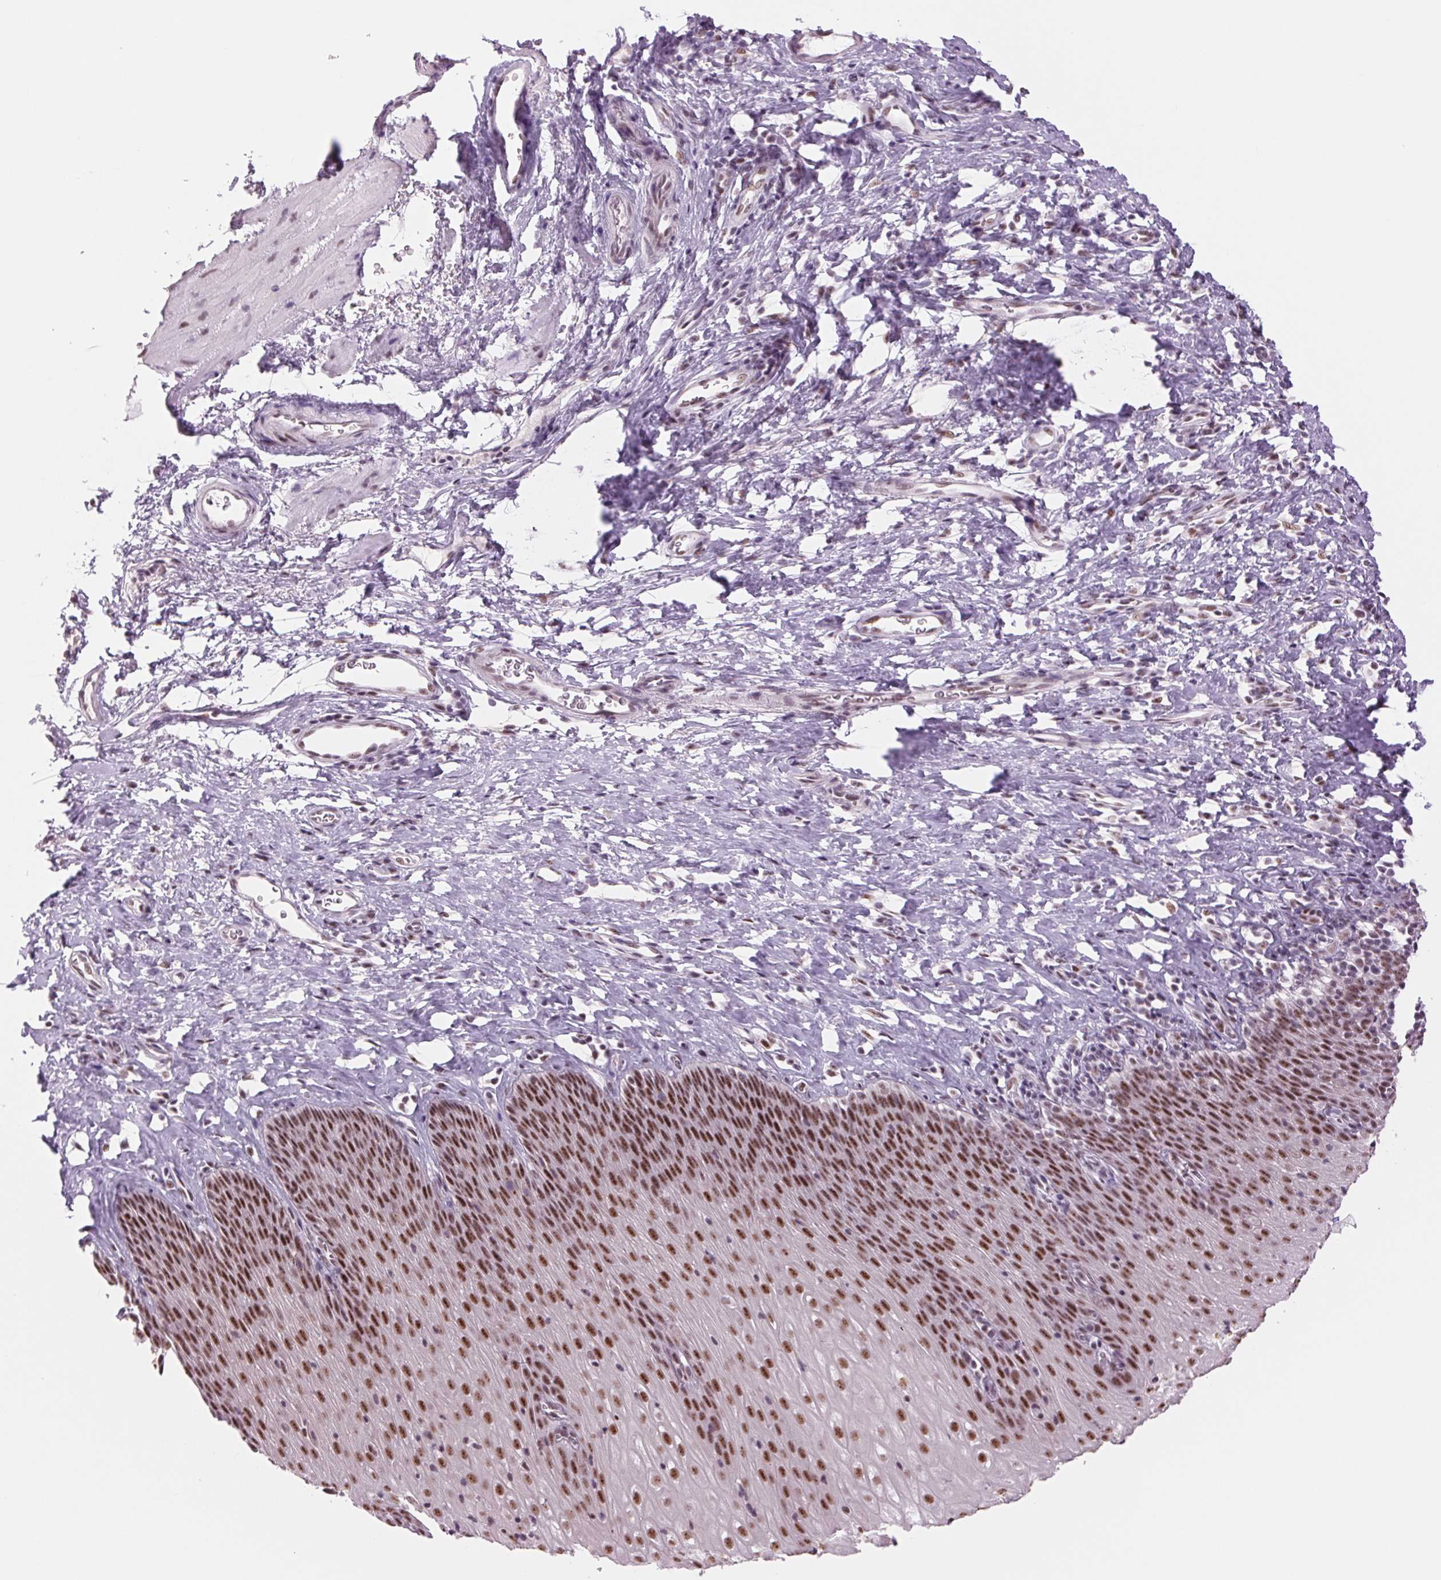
{"staining": {"intensity": "strong", "quantity": ">75%", "location": "nuclear"}, "tissue": "esophagus", "cell_type": "Squamous epithelial cells", "image_type": "normal", "snomed": [{"axis": "morphology", "description": "Normal tissue, NOS"}, {"axis": "topography", "description": "Esophagus"}], "caption": "Strong nuclear positivity for a protein is identified in approximately >75% of squamous epithelial cells of unremarkable esophagus using immunohistochemistry (IHC).", "gene": "ZC3H14", "patient": {"sex": "female", "age": 61}}